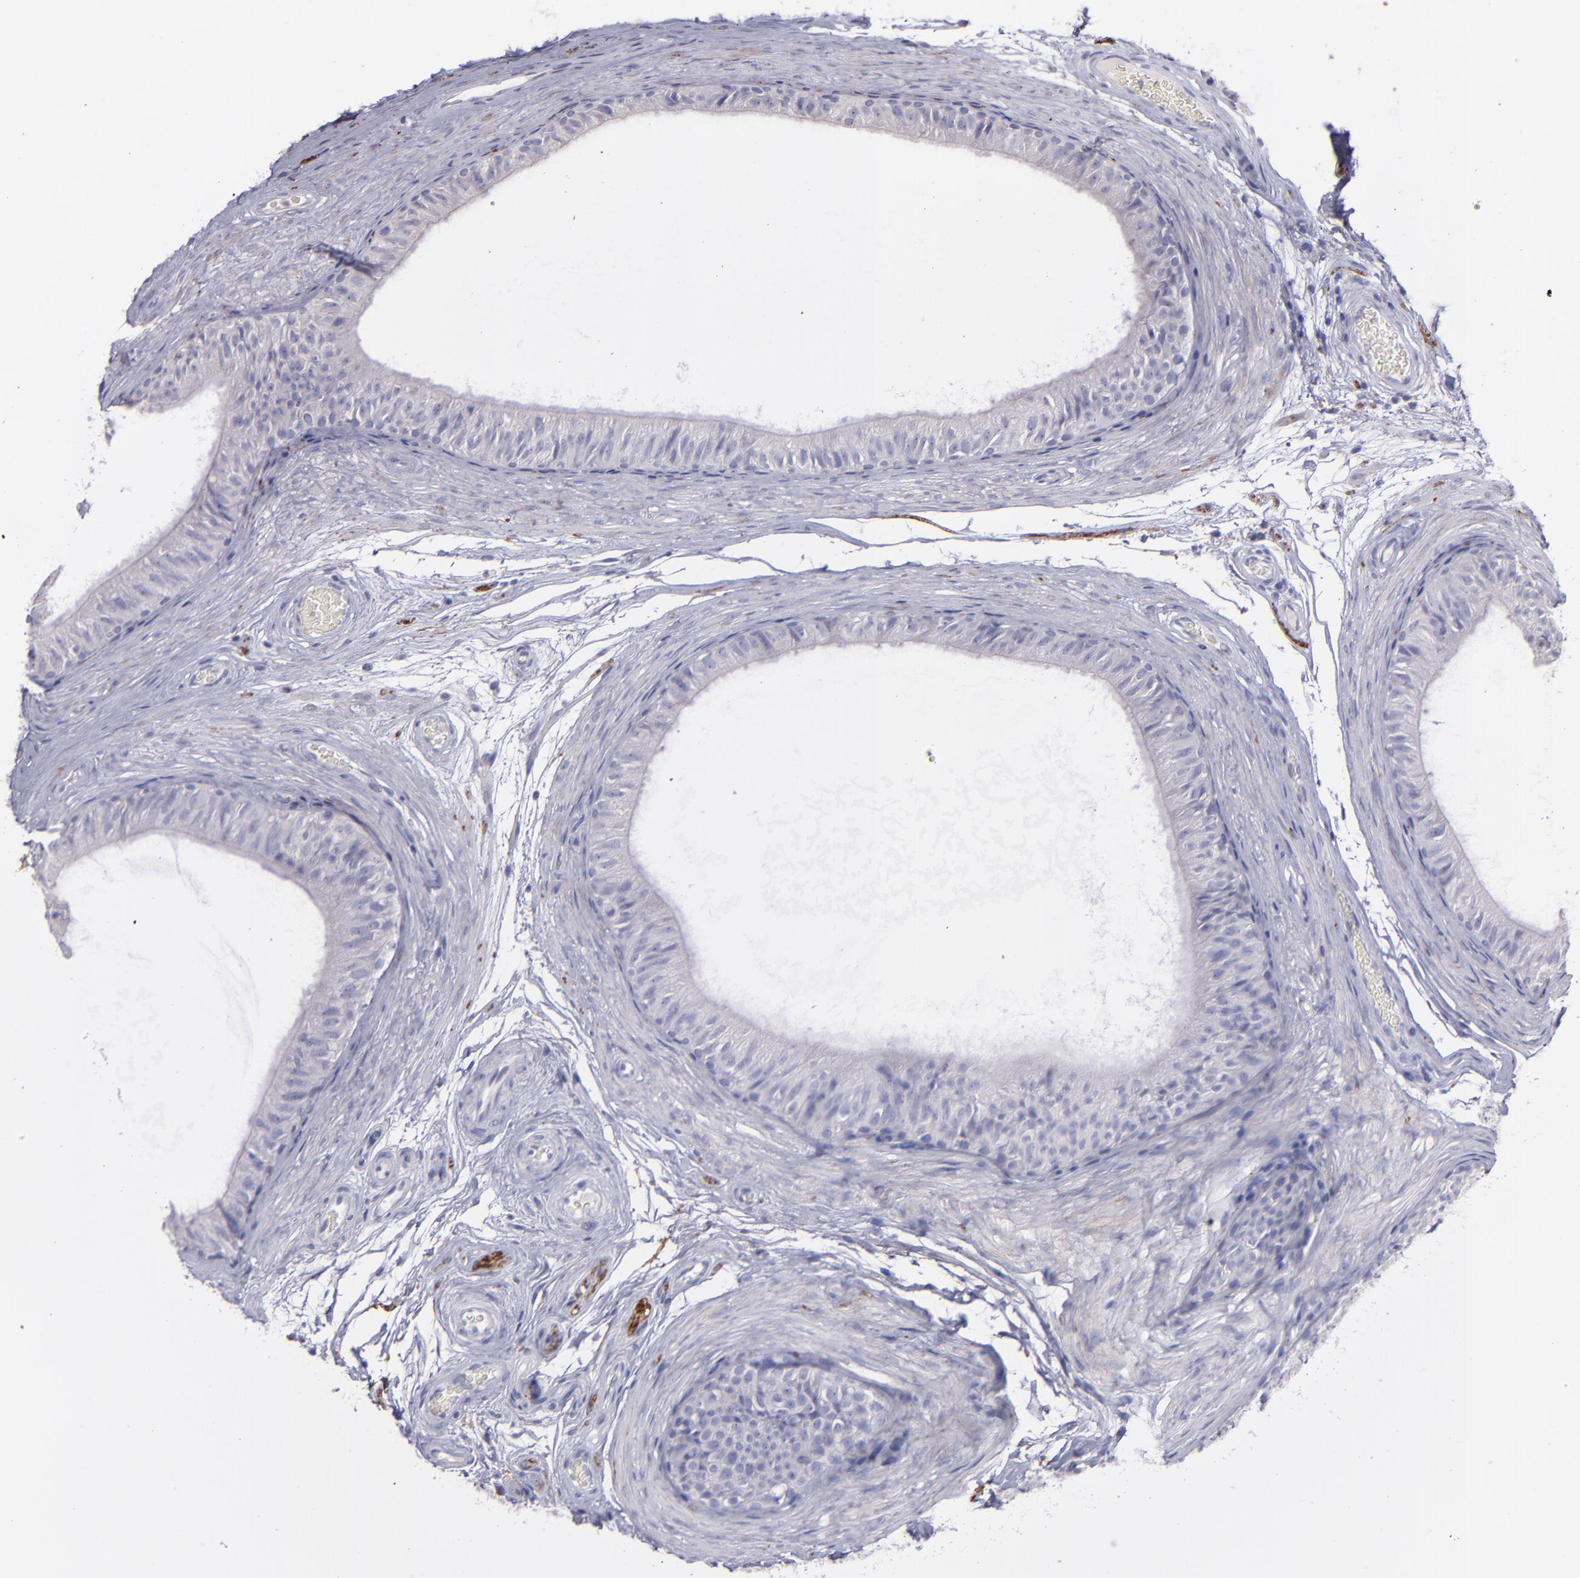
{"staining": {"intensity": "negative", "quantity": "none", "location": "none"}, "tissue": "epididymis", "cell_type": "Glandular cells", "image_type": "normal", "snomed": [{"axis": "morphology", "description": "Normal tissue, NOS"}, {"axis": "topography", "description": "Testis"}, {"axis": "topography", "description": "Epididymis"}], "caption": "Immunohistochemistry (IHC) micrograph of normal human epididymis stained for a protein (brown), which shows no expression in glandular cells. The staining is performed using DAB (3,3'-diaminobenzidine) brown chromogen with nuclei counter-stained in using hematoxylin.", "gene": "SNAP25", "patient": {"sex": "male", "age": 36}}